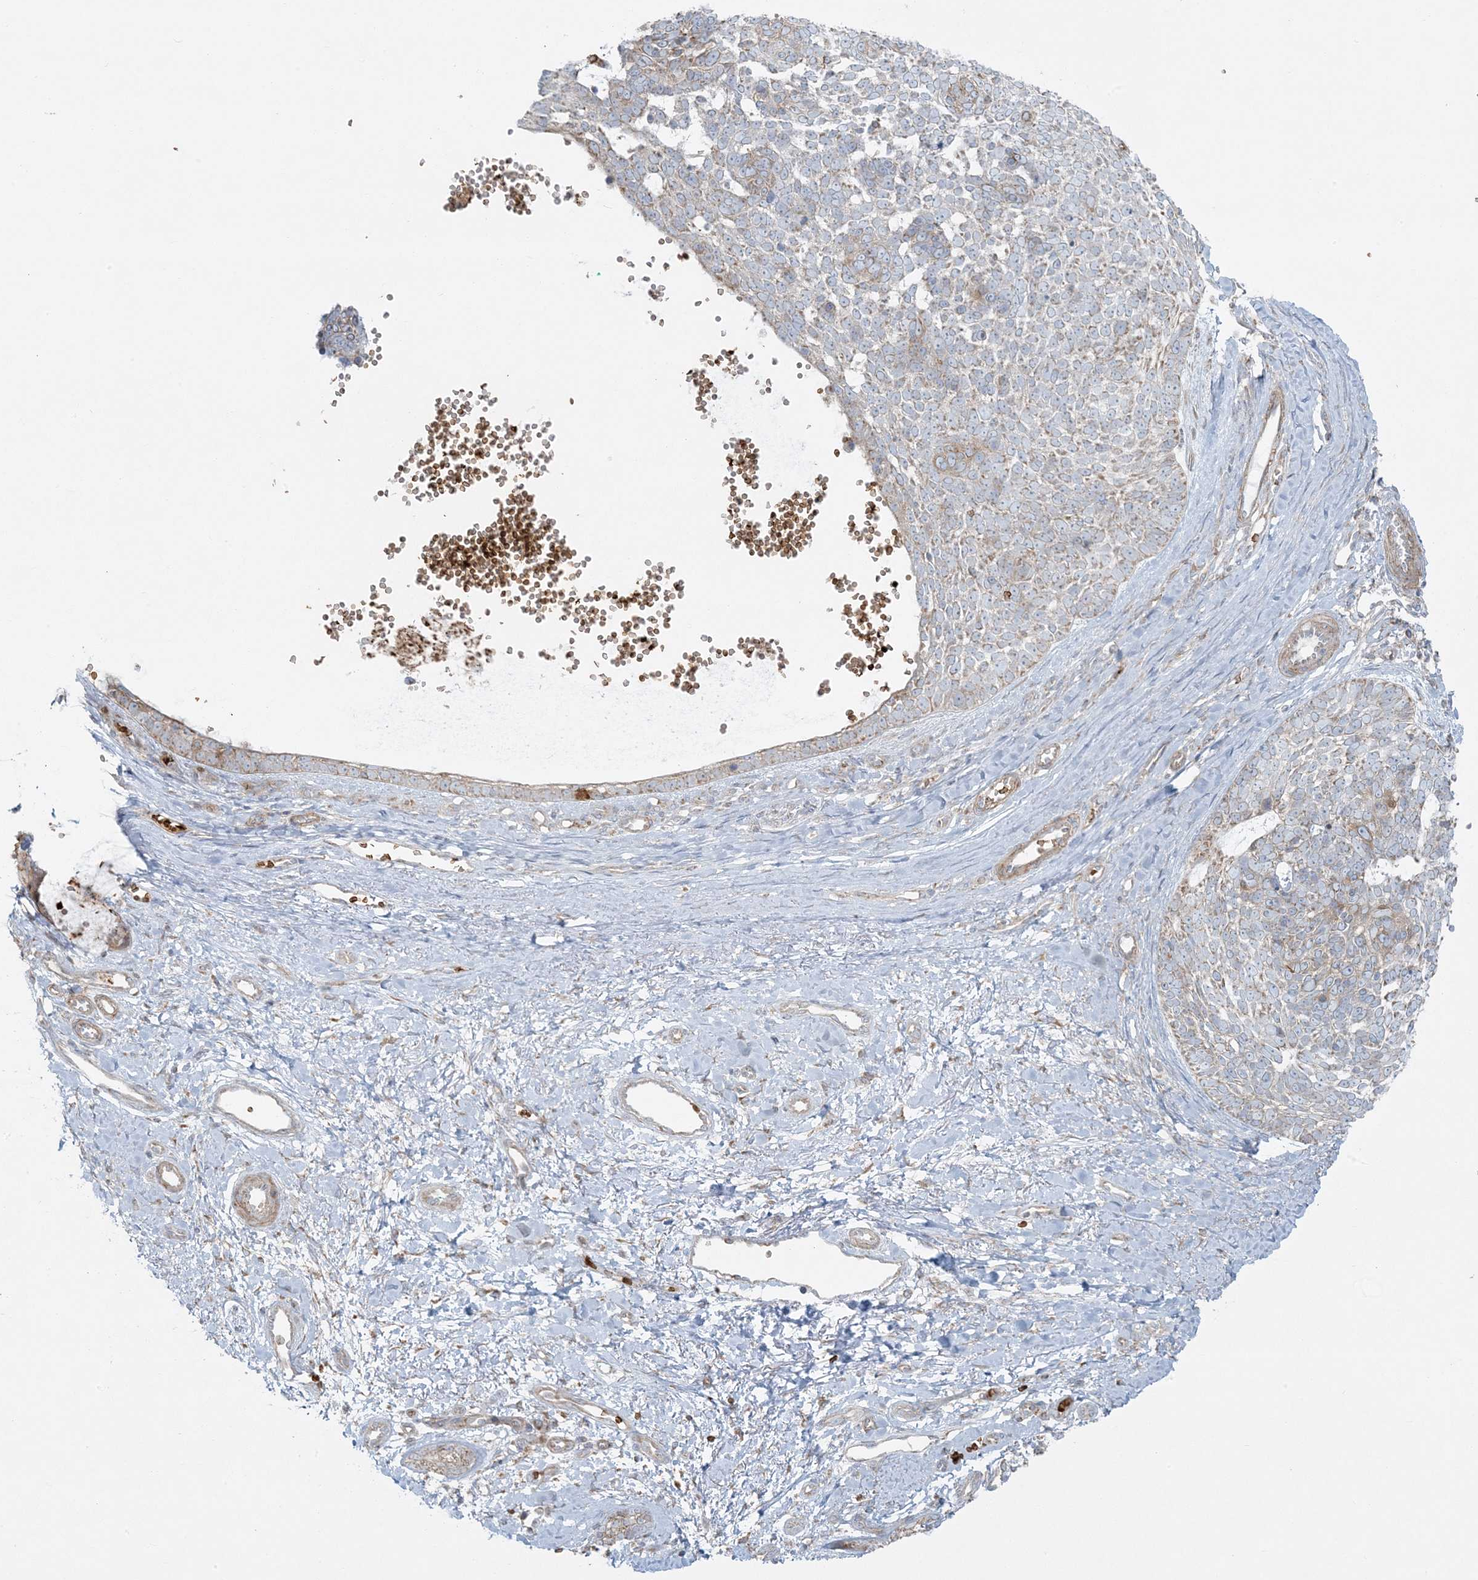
{"staining": {"intensity": "moderate", "quantity": "<25%", "location": "cytoplasmic/membranous"}, "tissue": "skin cancer", "cell_type": "Tumor cells", "image_type": "cancer", "snomed": [{"axis": "morphology", "description": "Basal cell carcinoma"}, {"axis": "topography", "description": "Skin"}], "caption": "A high-resolution image shows immunohistochemistry staining of basal cell carcinoma (skin), which exhibits moderate cytoplasmic/membranous expression in approximately <25% of tumor cells. (Stains: DAB (3,3'-diaminobenzidine) in brown, nuclei in blue, Microscopy: brightfield microscopy at high magnification).", "gene": "PIK3R4", "patient": {"sex": "female", "age": 81}}